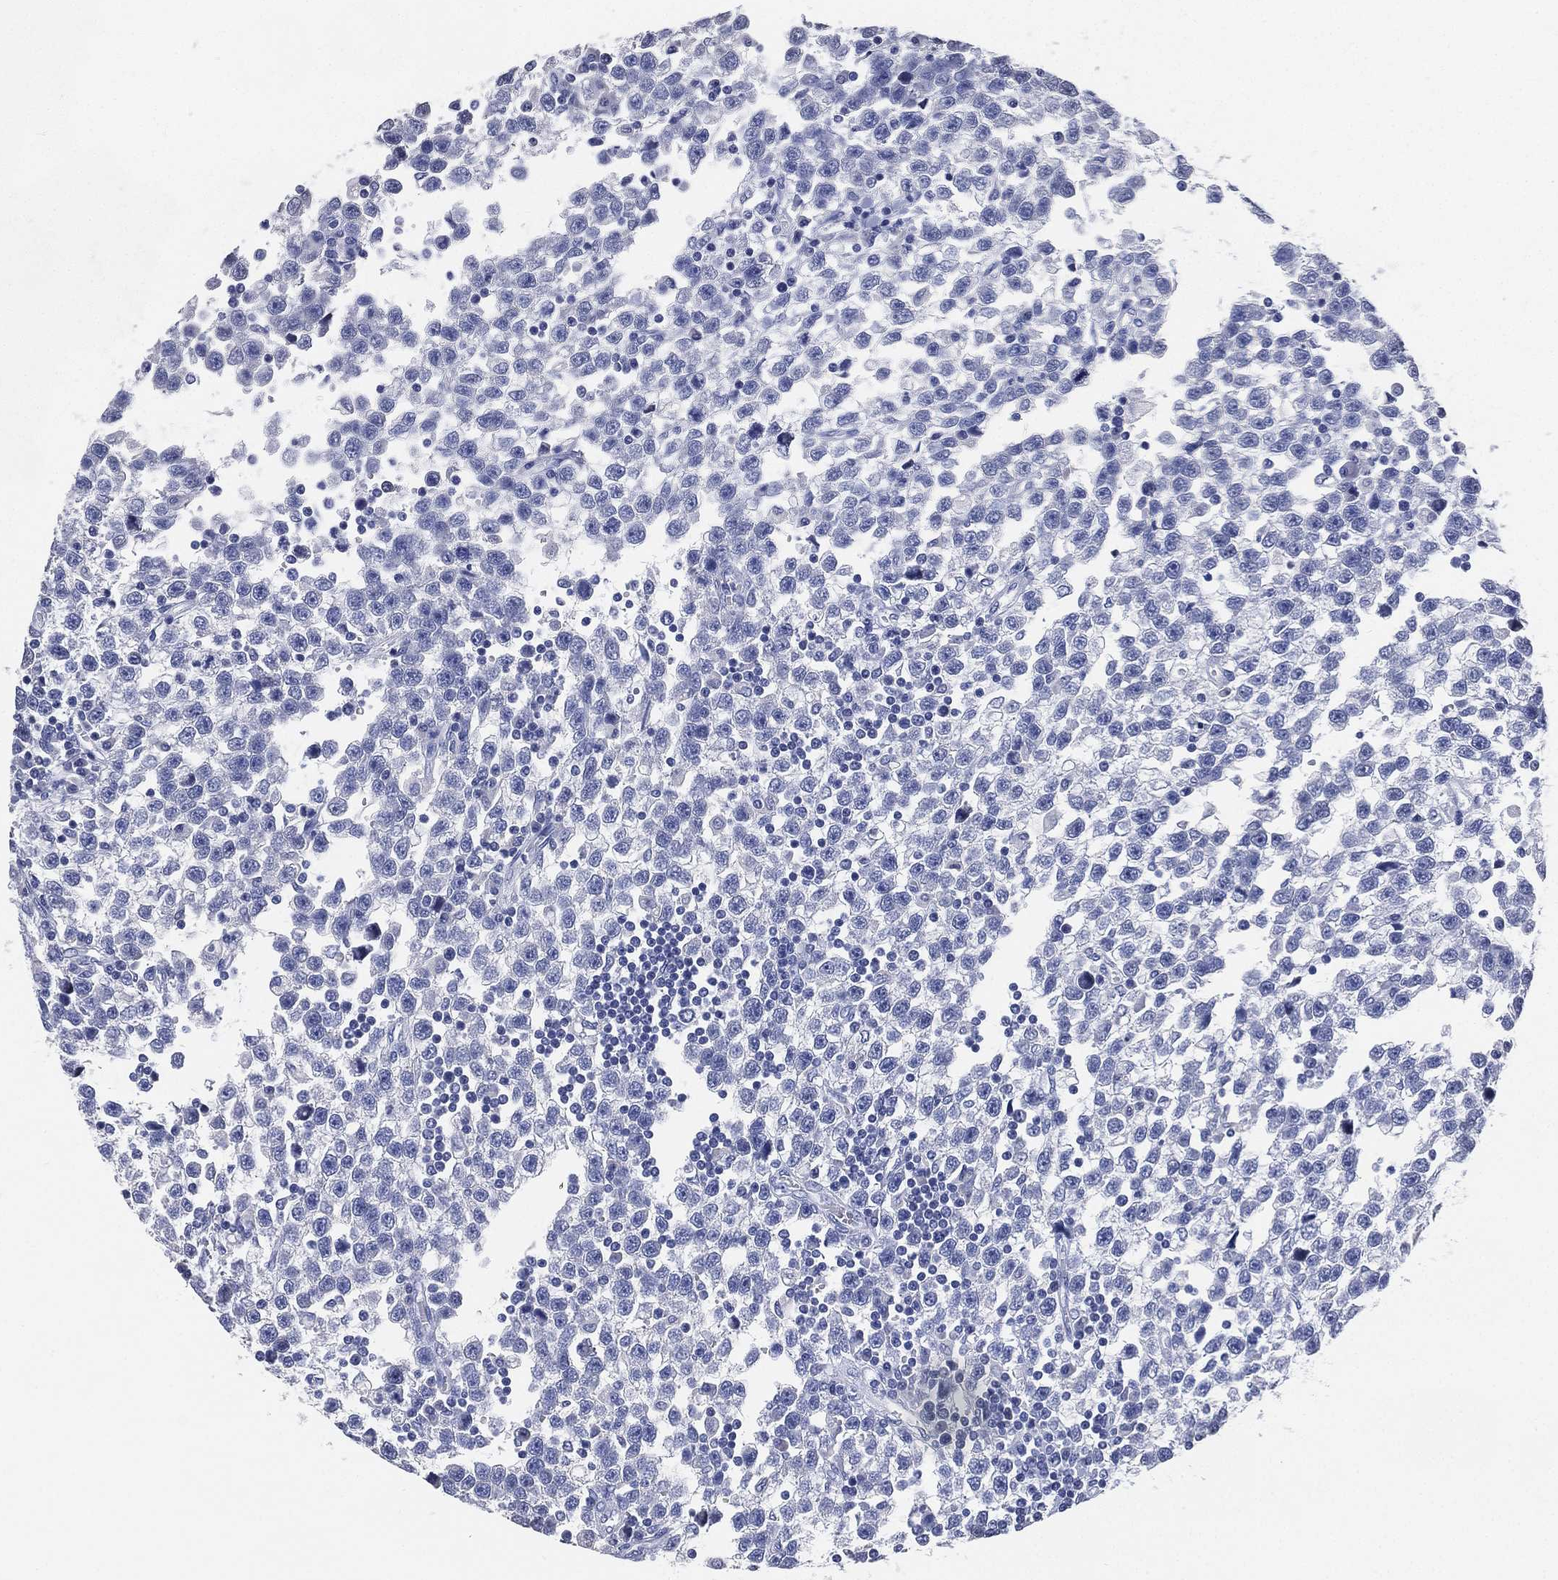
{"staining": {"intensity": "negative", "quantity": "none", "location": "none"}, "tissue": "testis cancer", "cell_type": "Tumor cells", "image_type": "cancer", "snomed": [{"axis": "morphology", "description": "Seminoma, NOS"}, {"axis": "topography", "description": "Testis"}], "caption": "Micrograph shows no protein positivity in tumor cells of testis seminoma tissue. The staining was performed using DAB (3,3'-diaminobenzidine) to visualize the protein expression in brown, while the nuclei were stained in blue with hematoxylin (Magnification: 20x).", "gene": "IYD", "patient": {"sex": "male", "age": 34}}